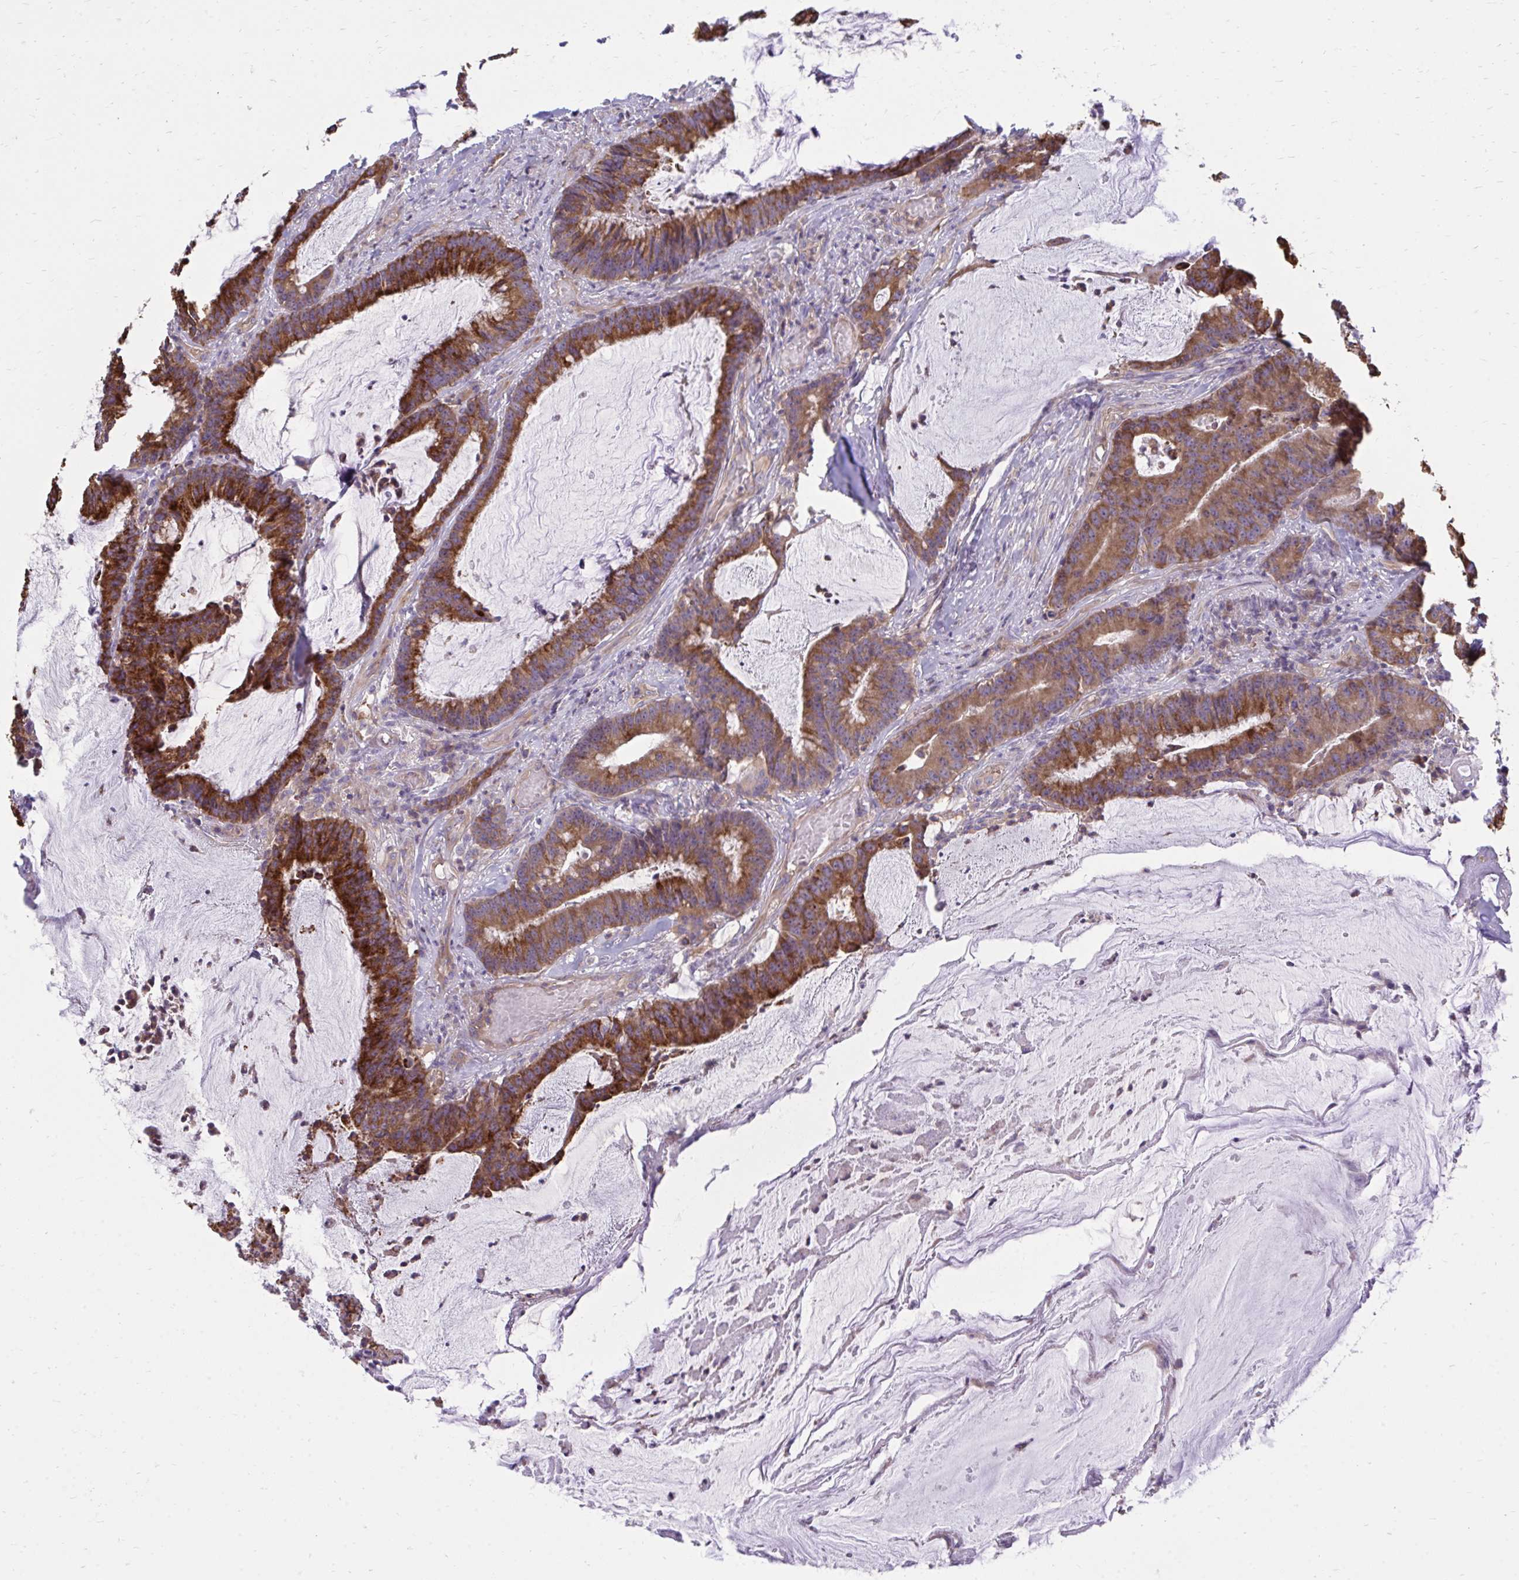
{"staining": {"intensity": "strong", "quantity": ">75%", "location": "cytoplasmic/membranous"}, "tissue": "colorectal cancer", "cell_type": "Tumor cells", "image_type": "cancer", "snomed": [{"axis": "morphology", "description": "Adenocarcinoma, NOS"}, {"axis": "topography", "description": "Colon"}], "caption": "High-magnification brightfield microscopy of colorectal adenocarcinoma stained with DAB (3,3'-diaminobenzidine) (brown) and counterstained with hematoxylin (blue). tumor cells exhibit strong cytoplasmic/membranous positivity is identified in about>75% of cells.", "gene": "ASAP1", "patient": {"sex": "female", "age": 78}}